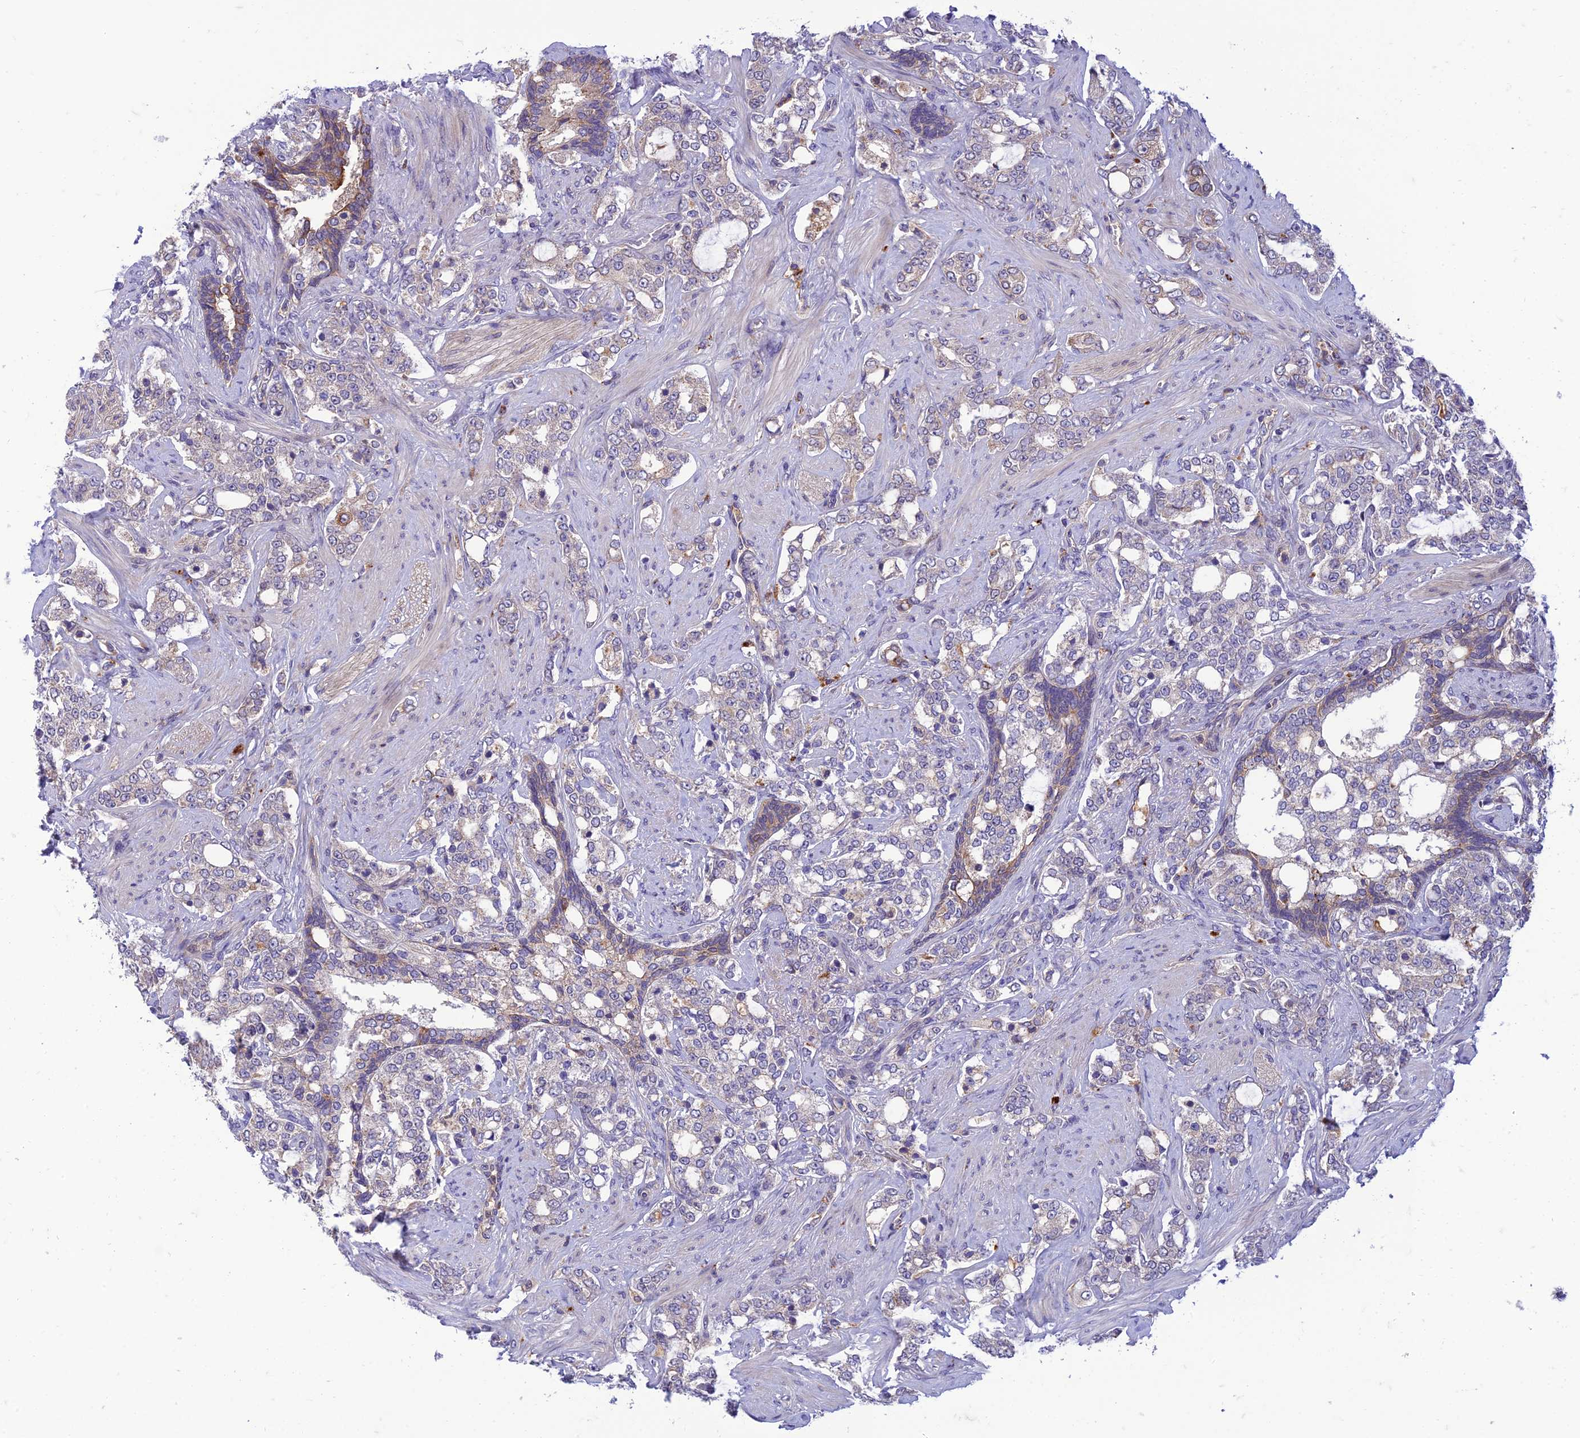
{"staining": {"intensity": "weak", "quantity": "<25%", "location": "cytoplasmic/membranous"}, "tissue": "prostate cancer", "cell_type": "Tumor cells", "image_type": "cancer", "snomed": [{"axis": "morphology", "description": "Adenocarcinoma, High grade"}, {"axis": "topography", "description": "Prostate"}], "caption": "Immunohistochemistry (IHC) micrograph of human prostate cancer stained for a protein (brown), which exhibits no positivity in tumor cells.", "gene": "IRAK3", "patient": {"sex": "male", "age": 64}}